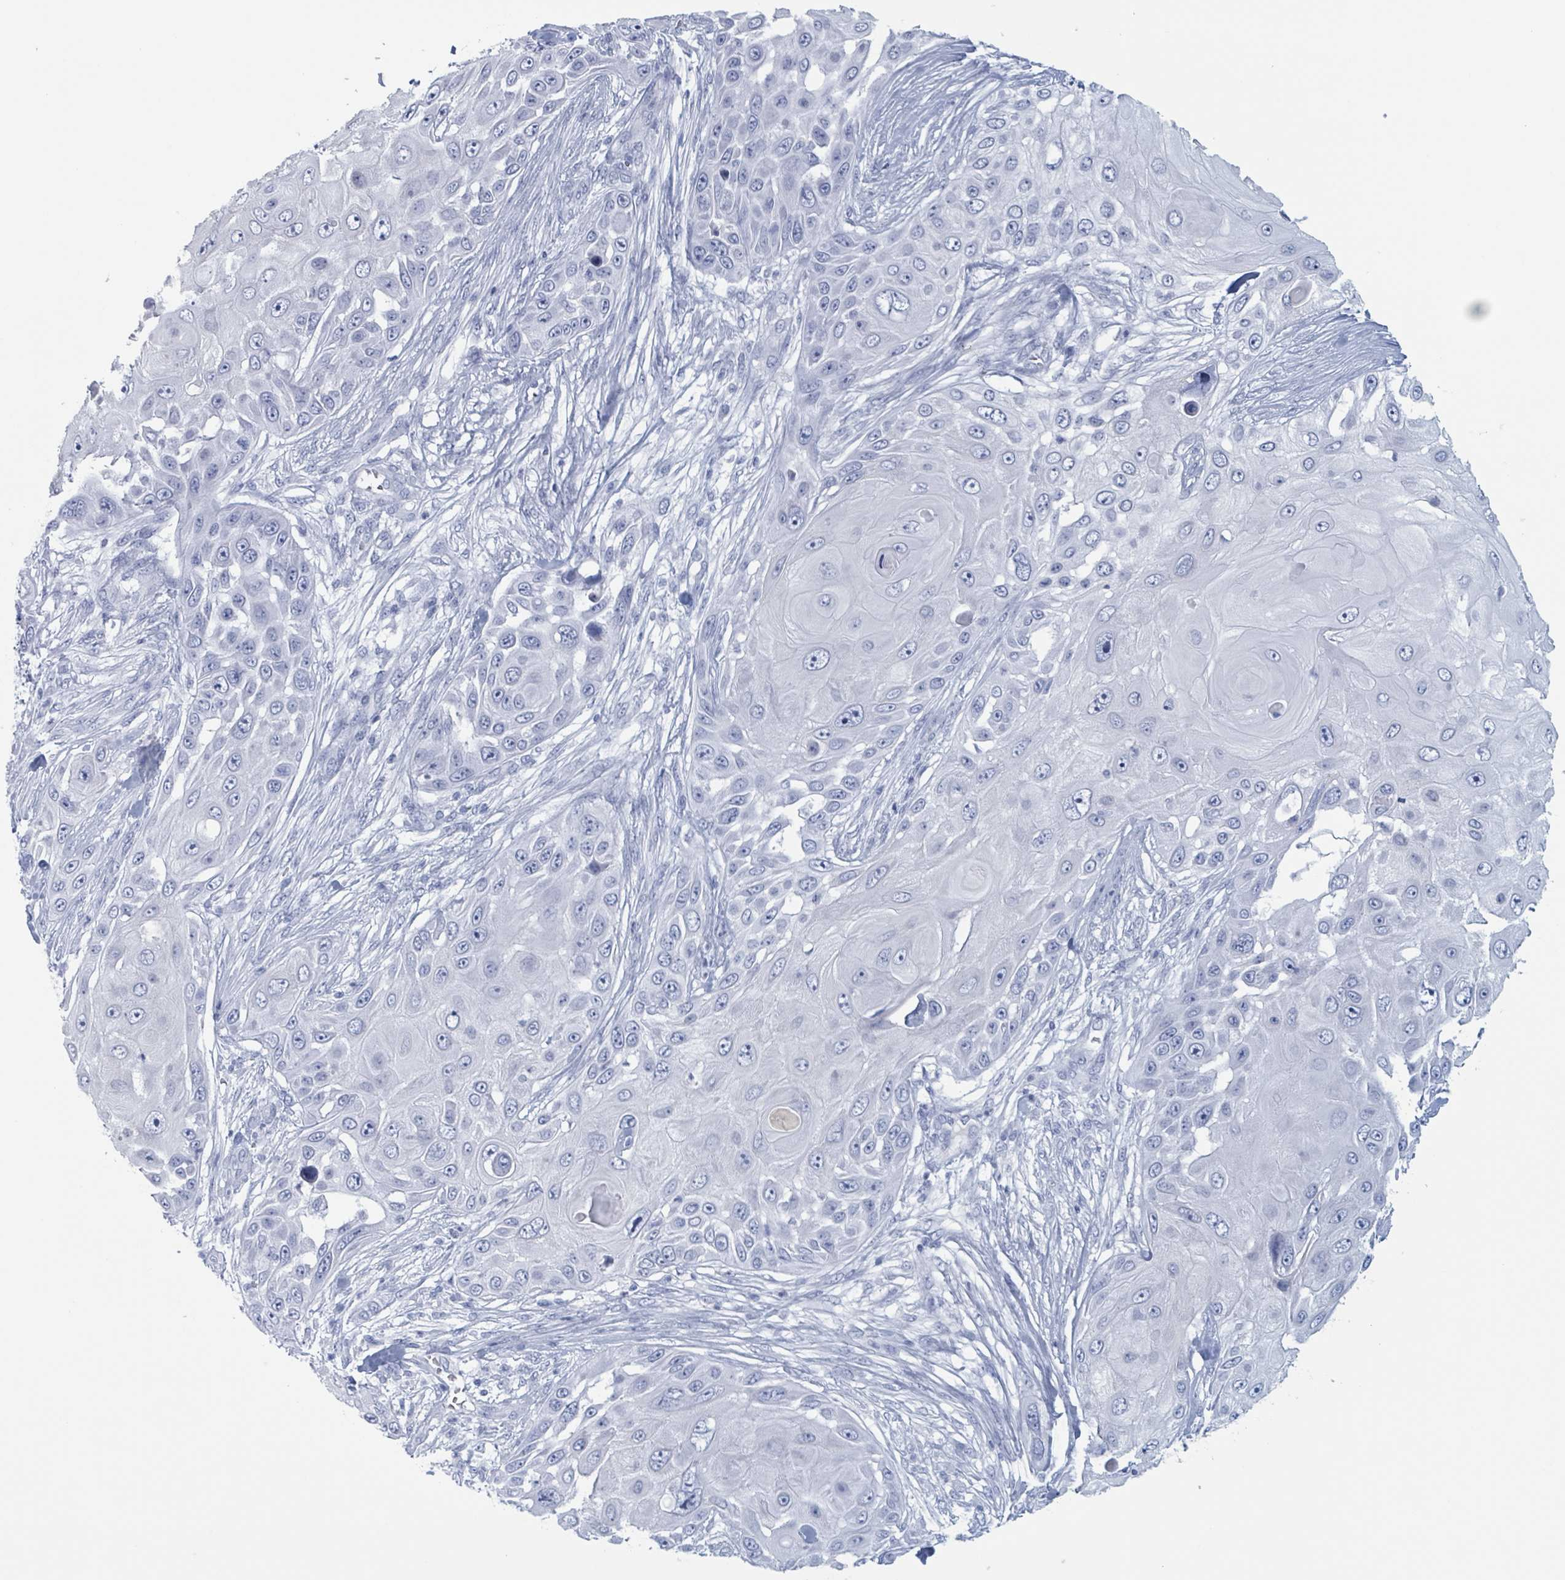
{"staining": {"intensity": "negative", "quantity": "none", "location": "none"}, "tissue": "skin cancer", "cell_type": "Tumor cells", "image_type": "cancer", "snomed": [{"axis": "morphology", "description": "Squamous cell carcinoma, NOS"}, {"axis": "topography", "description": "Skin"}], "caption": "The image shows no significant positivity in tumor cells of skin cancer (squamous cell carcinoma).", "gene": "KLK4", "patient": {"sex": "female", "age": 44}}